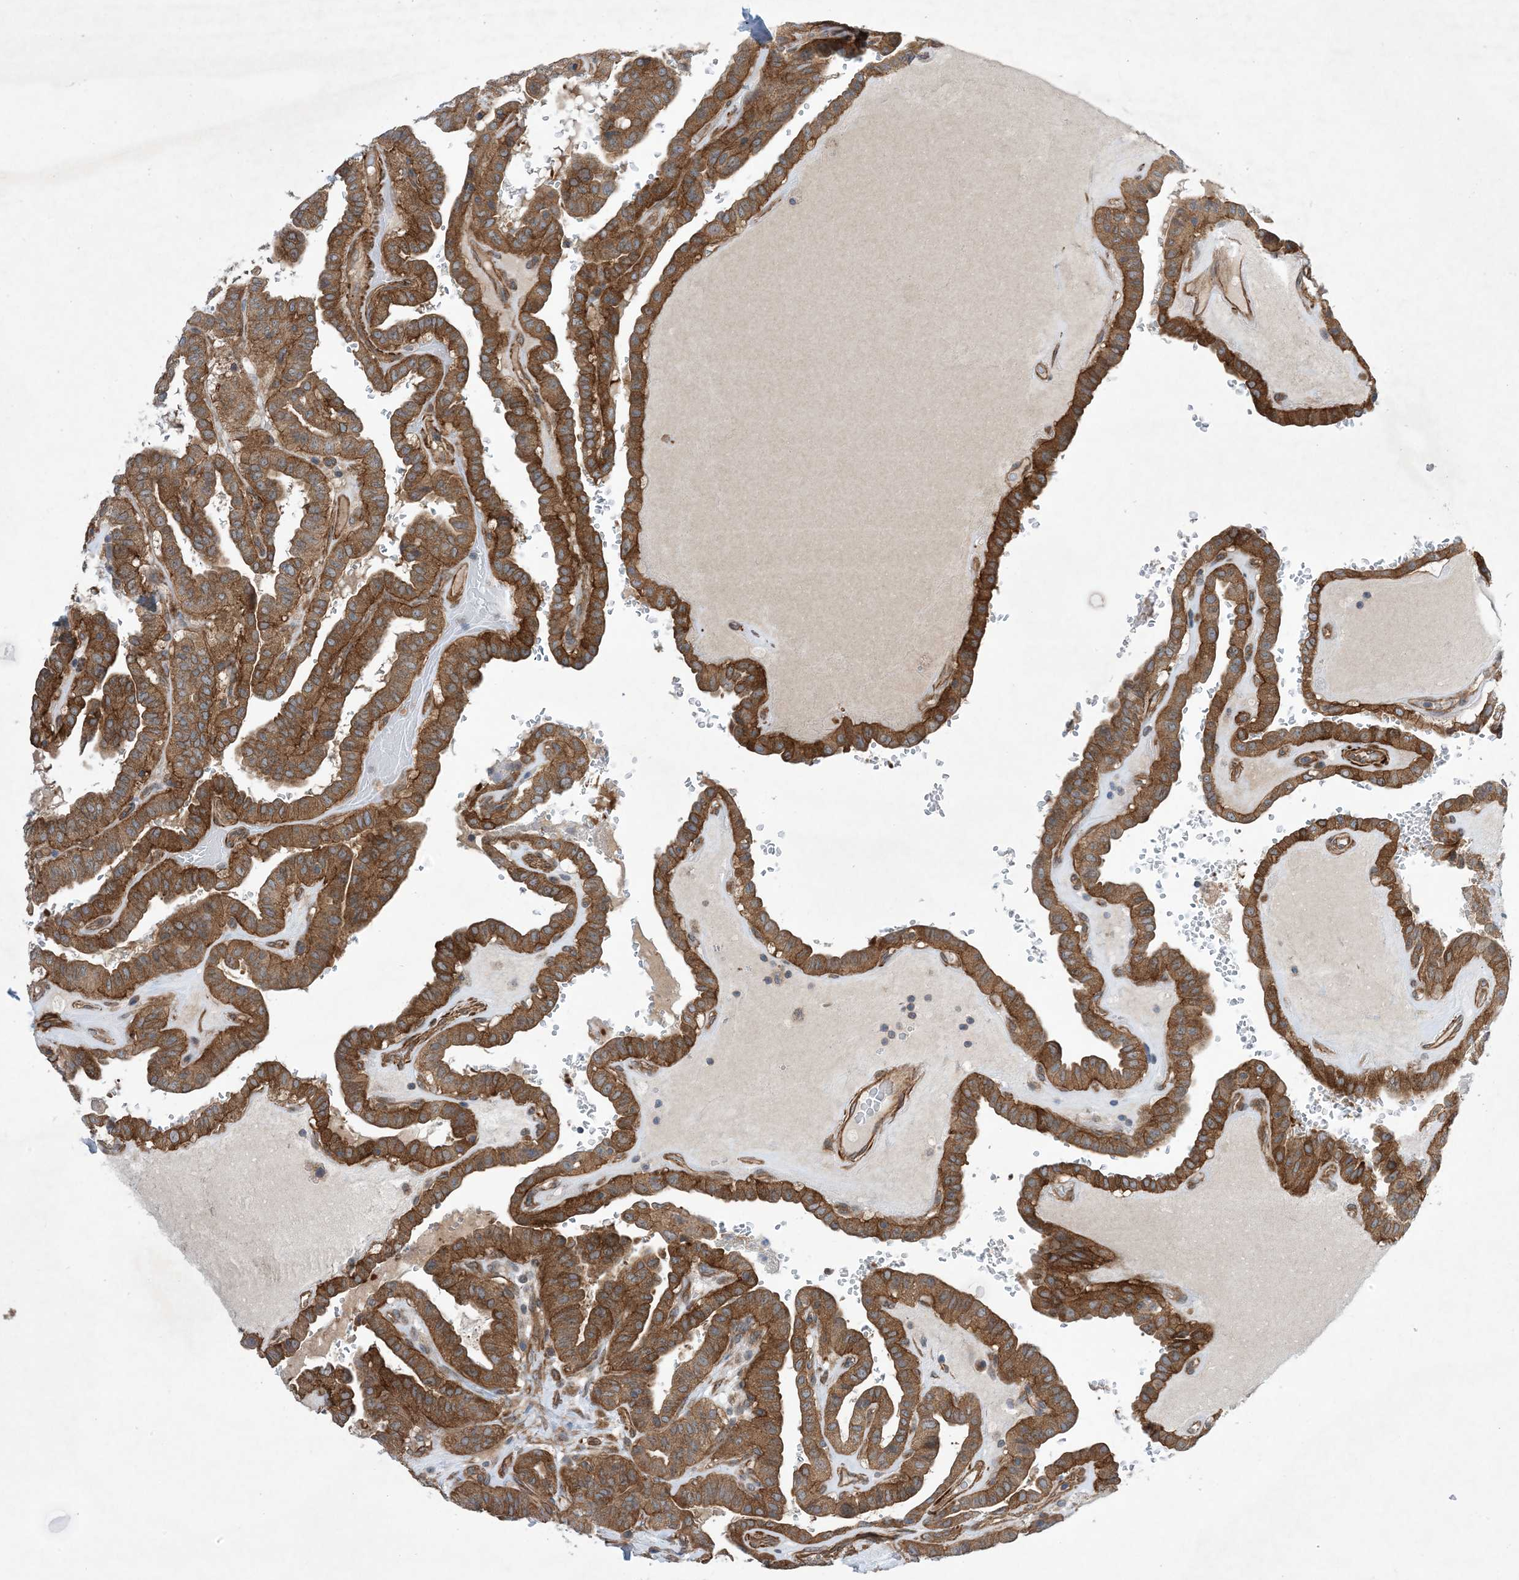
{"staining": {"intensity": "strong", "quantity": ">75%", "location": "cytoplasmic/membranous"}, "tissue": "thyroid cancer", "cell_type": "Tumor cells", "image_type": "cancer", "snomed": [{"axis": "morphology", "description": "Papillary adenocarcinoma, NOS"}, {"axis": "topography", "description": "Thyroid gland"}], "caption": "This micrograph exhibits immunohistochemistry (IHC) staining of human thyroid papillary adenocarcinoma, with high strong cytoplasmic/membranous staining in about >75% of tumor cells.", "gene": "EHBP1", "patient": {"sex": "male", "age": 77}}